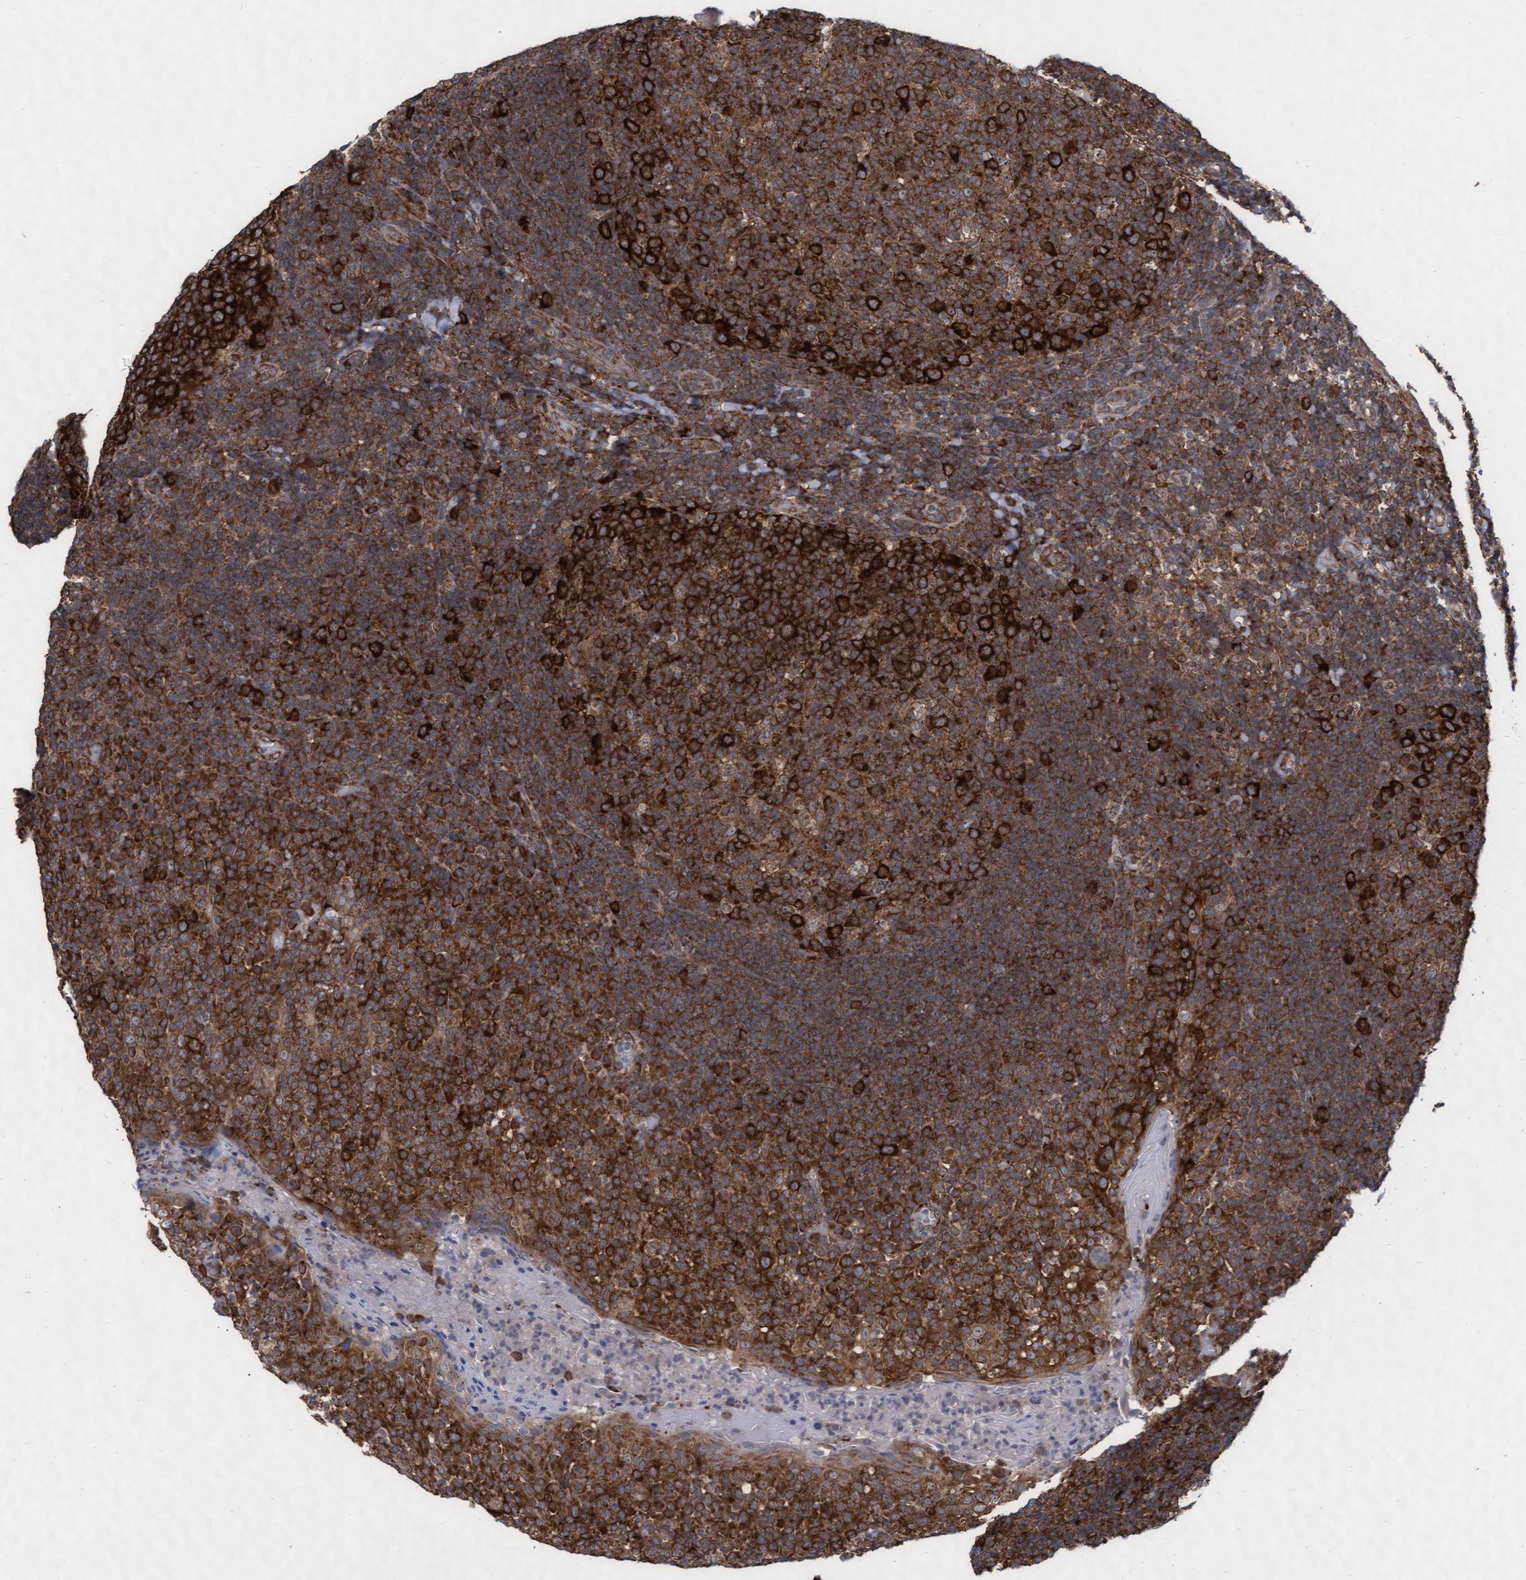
{"staining": {"intensity": "strong", "quantity": ">75%", "location": "cytoplasmic/membranous"}, "tissue": "tonsil", "cell_type": "Germinal center cells", "image_type": "normal", "snomed": [{"axis": "morphology", "description": "Normal tissue, NOS"}, {"axis": "topography", "description": "Tonsil"}], "caption": "Tonsil stained for a protein (brown) shows strong cytoplasmic/membranous positive positivity in approximately >75% of germinal center cells.", "gene": "ABCF2", "patient": {"sex": "female", "age": 19}}